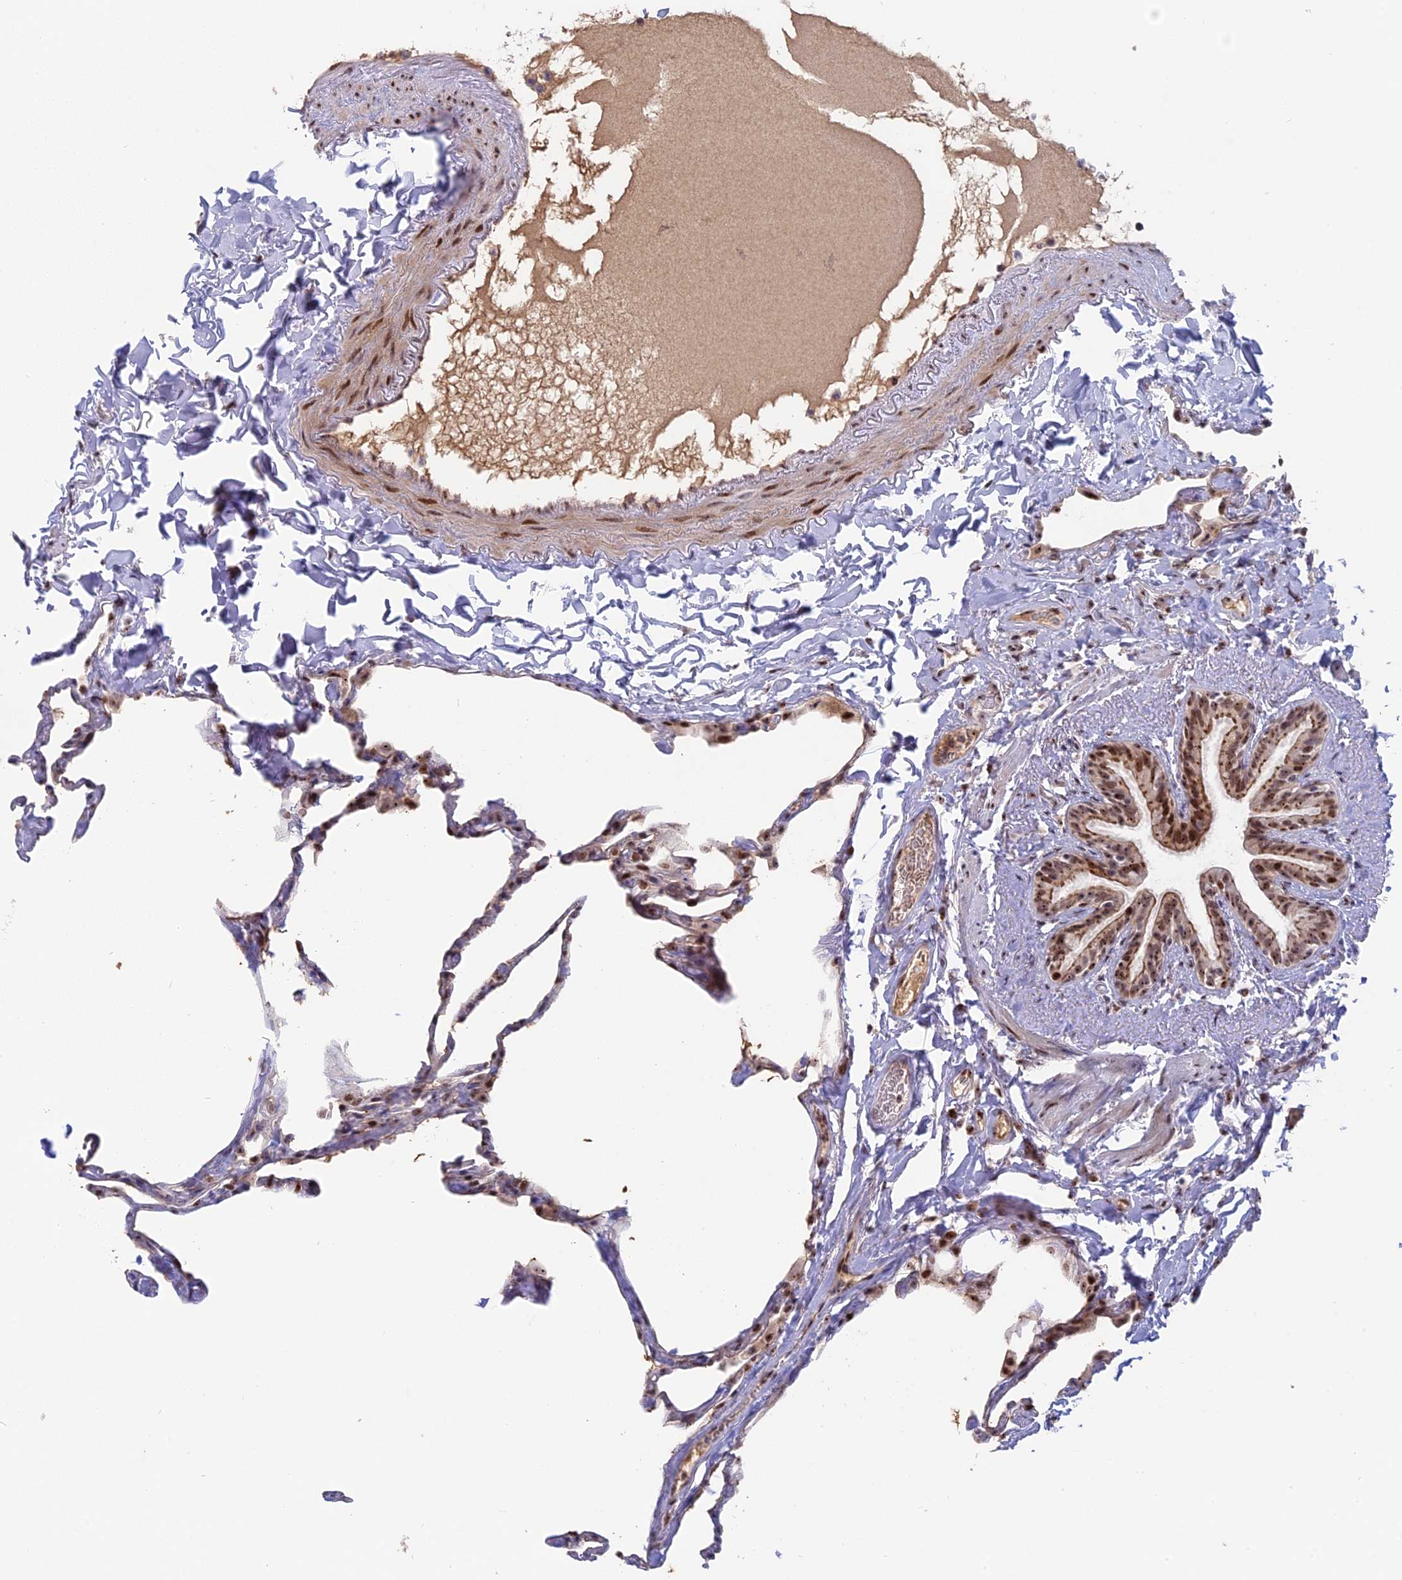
{"staining": {"intensity": "moderate", "quantity": "25%-75%", "location": "nuclear"}, "tissue": "lung", "cell_type": "Alveolar cells", "image_type": "normal", "snomed": [{"axis": "morphology", "description": "Normal tissue, NOS"}, {"axis": "topography", "description": "Lung"}], "caption": "There is medium levels of moderate nuclear staining in alveolar cells of normal lung, as demonstrated by immunohistochemical staining (brown color).", "gene": "FAM131A", "patient": {"sex": "male", "age": 65}}